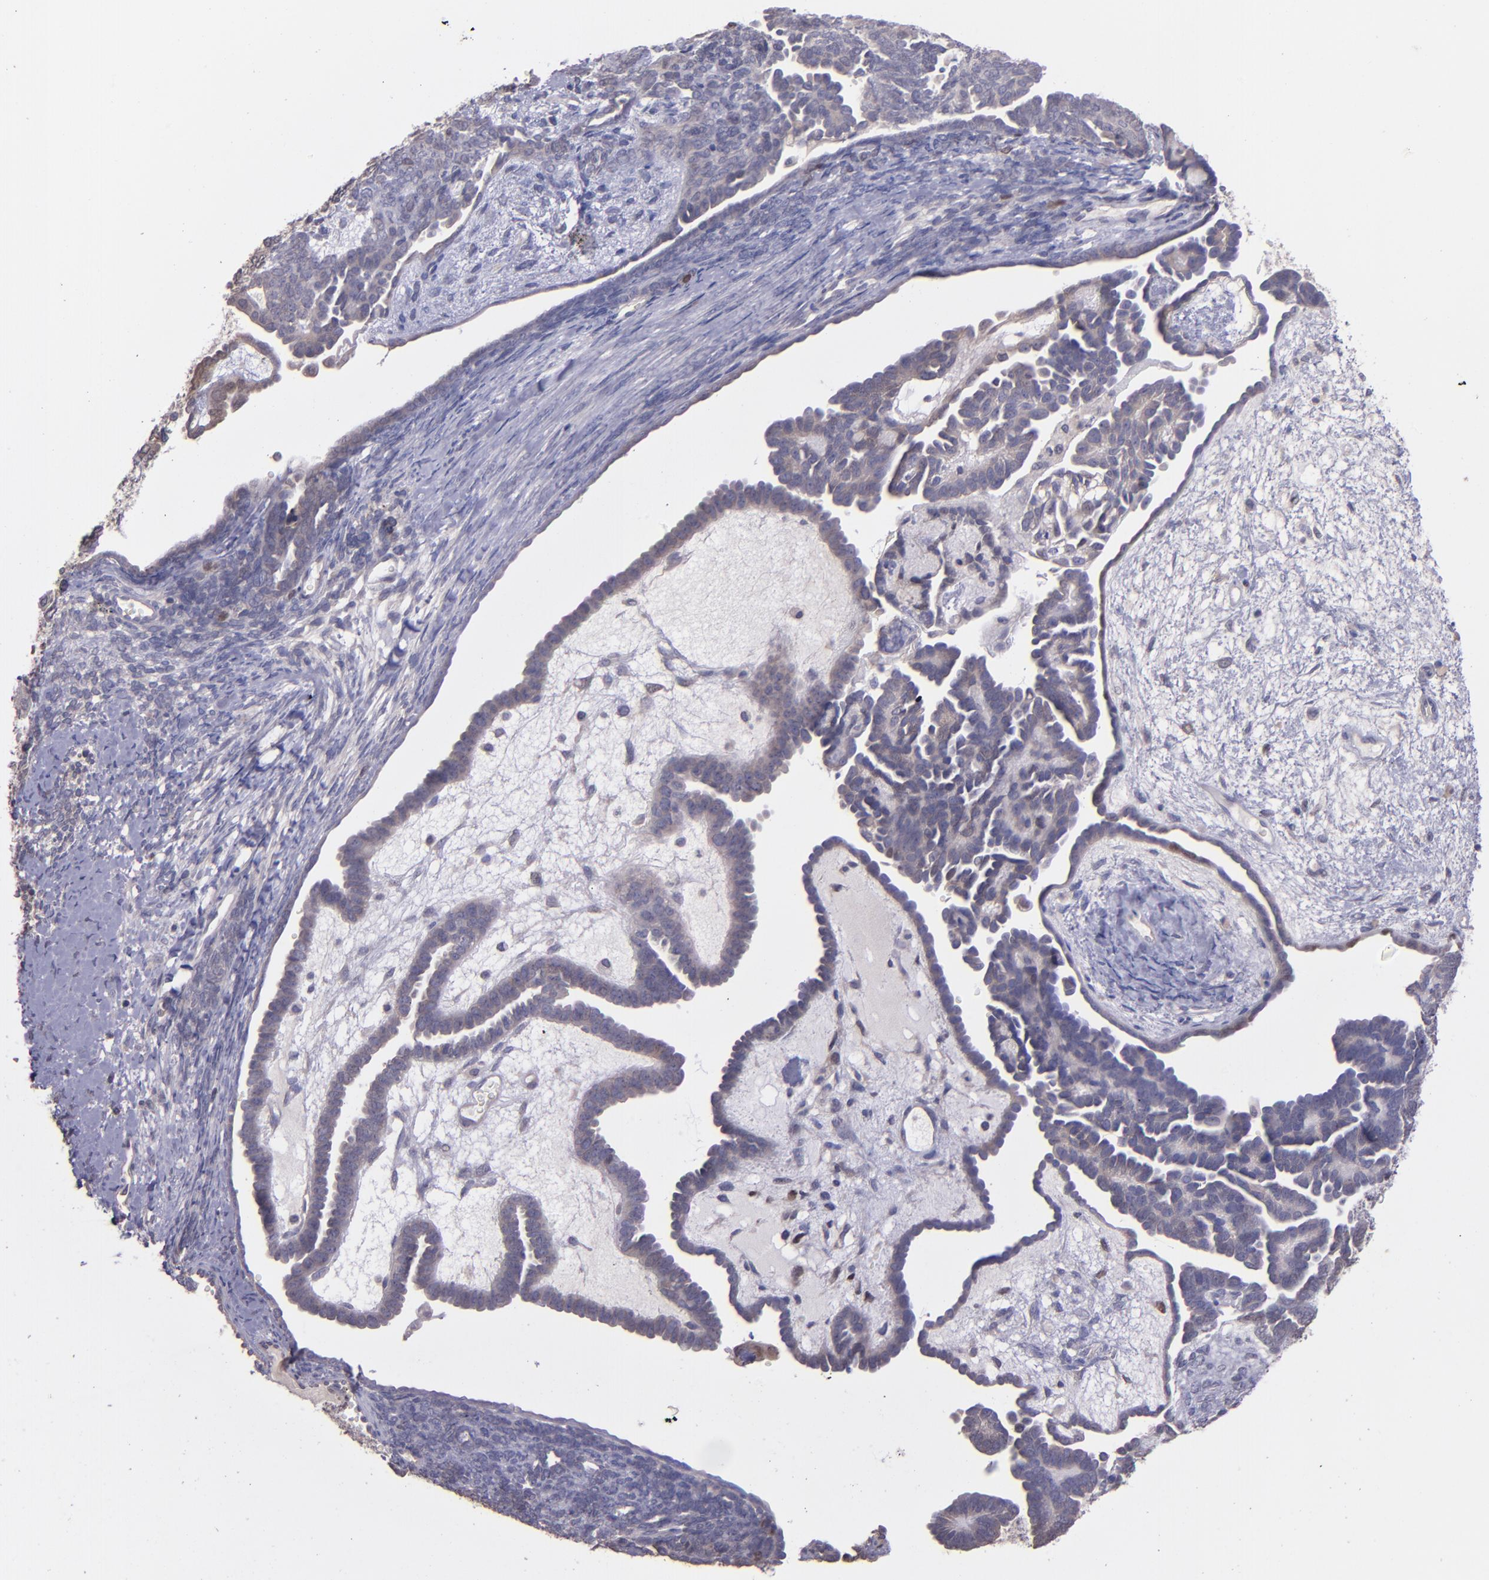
{"staining": {"intensity": "weak", "quantity": "25%-75%", "location": "cytoplasmic/membranous"}, "tissue": "endometrial cancer", "cell_type": "Tumor cells", "image_type": "cancer", "snomed": [{"axis": "morphology", "description": "Neoplasm, malignant, NOS"}, {"axis": "topography", "description": "Endometrium"}], "caption": "The histopathology image demonstrates immunohistochemical staining of endometrial cancer. There is weak cytoplasmic/membranous positivity is appreciated in approximately 25%-75% of tumor cells. (Stains: DAB in brown, nuclei in blue, Microscopy: brightfield microscopy at high magnification).", "gene": "NUP62CL", "patient": {"sex": "female", "age": 74}}